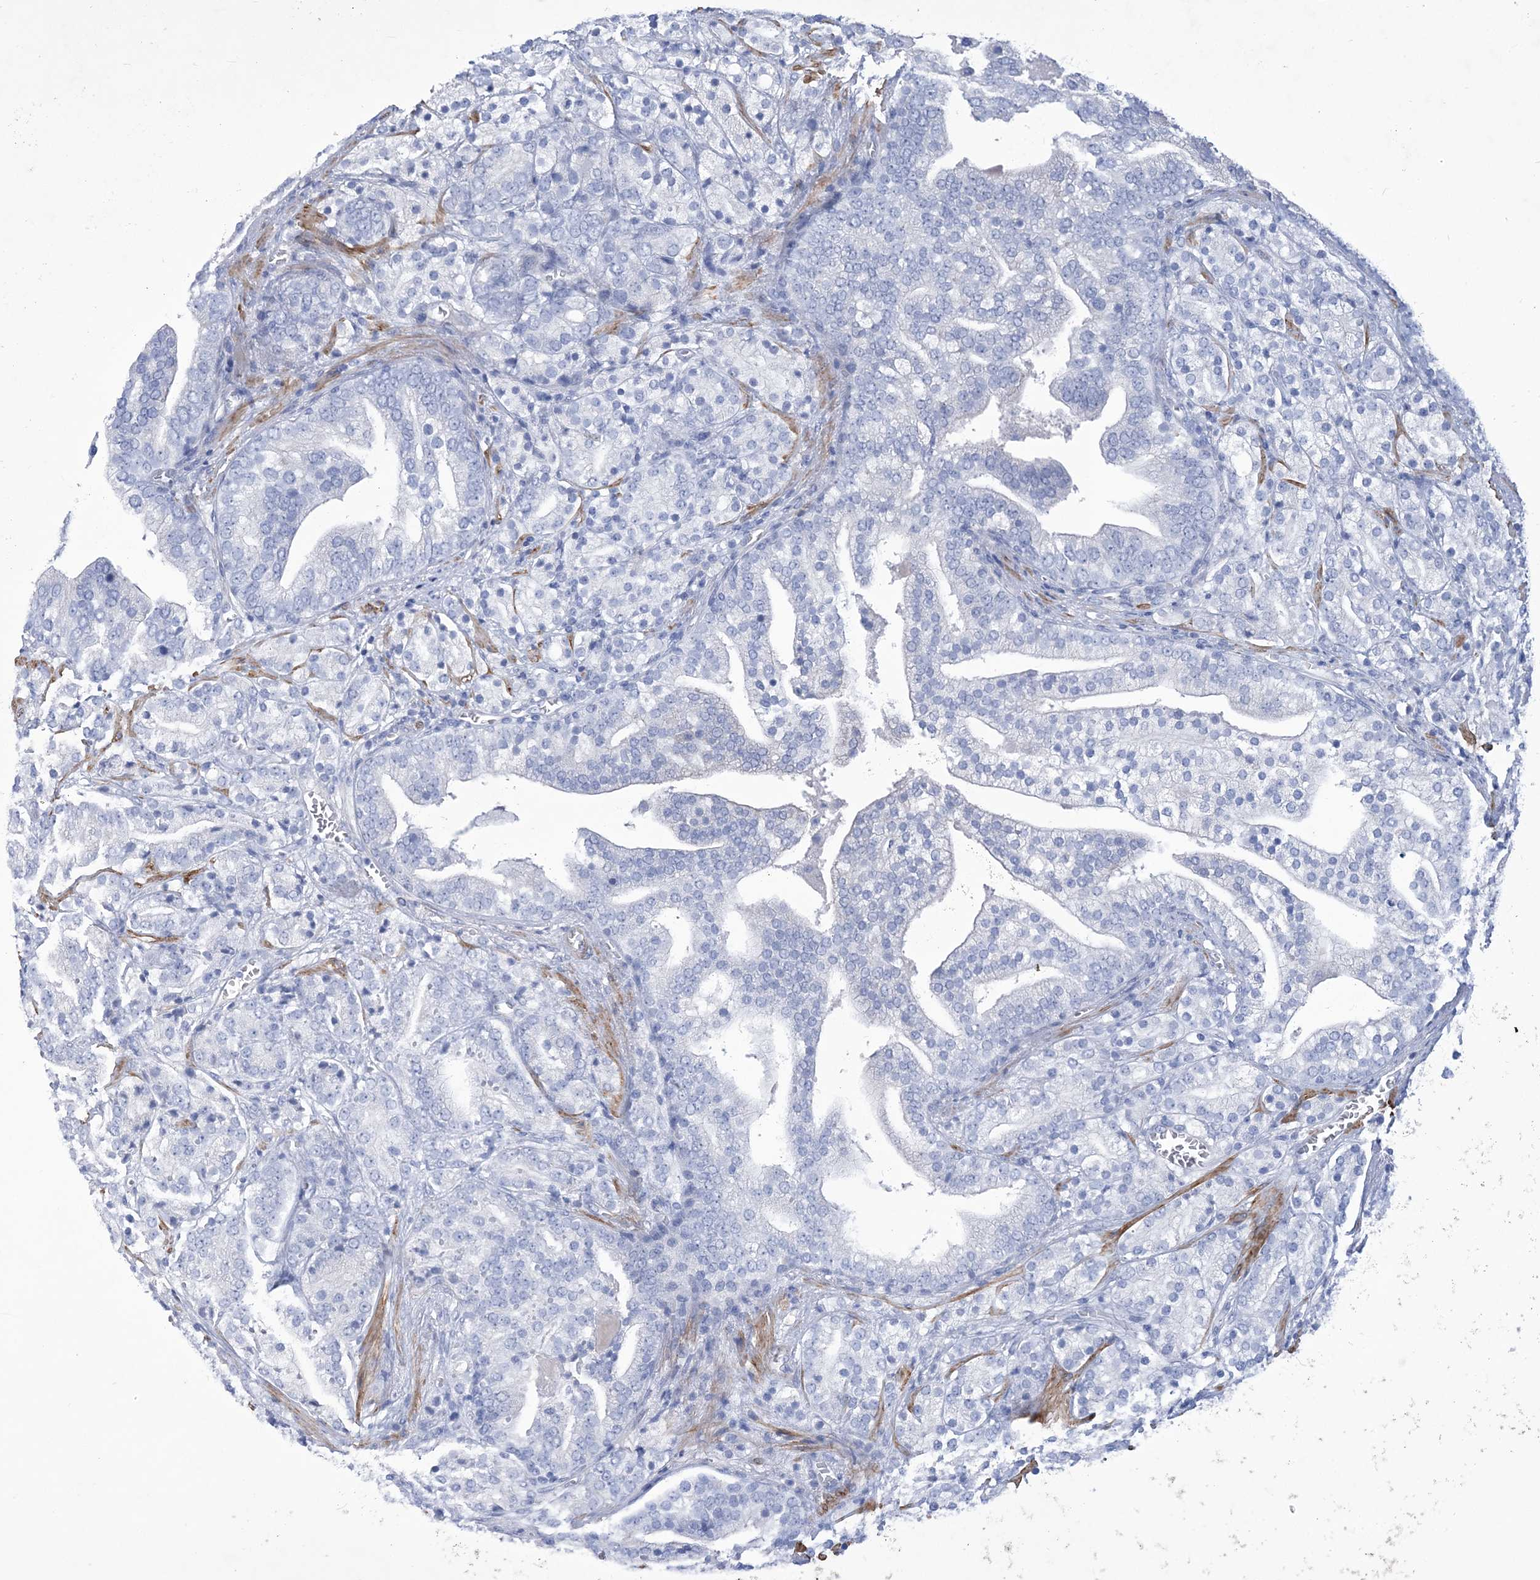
{"staining": {"intensity": "negative", "quantity": "none", "location": "none"}, "tissue": "prostate cancer", "cell_type": "Tumor cells", "image_type": "cancer", "snomed": [{"axis": "morphology", "description": "Adenocarcinoma, High grade"}, {"axis": "topography", "description": "Prostate"}], "caption": "A high-resolution micrograph shows immunohistochemistry (IHC) staining of prostate cancer, which demonstrates no significant staining in tumor cells. (DAB (3,3'-diaminobenzidine) immunohistochemistry (IHC) visualized using brightfield microscopy, high magnification).", "gene": "WDR74", "patient": {"sex": "male", "age": 57}}